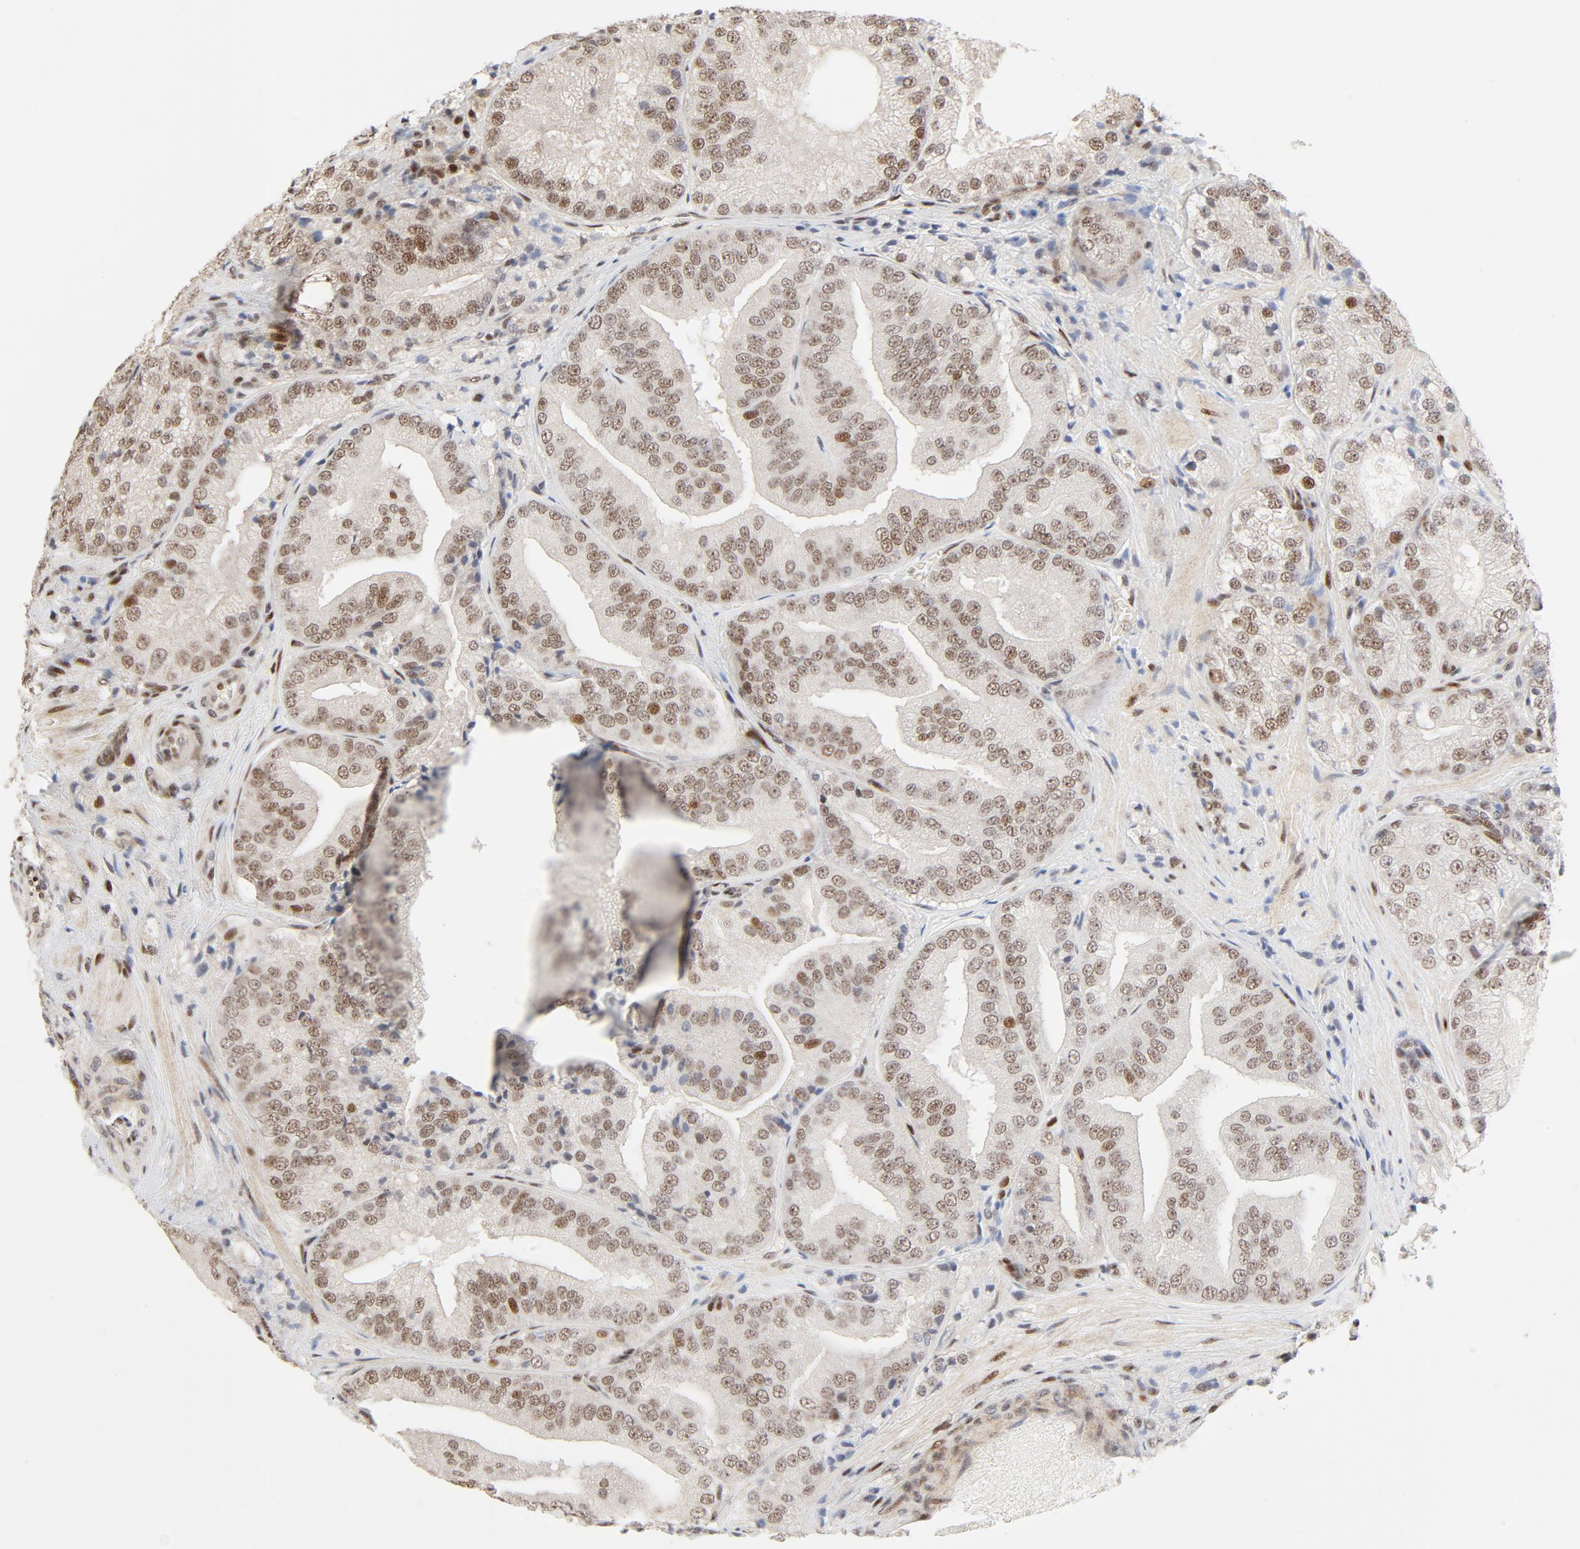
{"staining": {"intensity": "moderate", "quantity": ">75%", "location": "nuclear"}, "tissue": "prostate cancer", "cell_type": "Tumor cells", "image_type": "cancer", "snomed": [{"axis": "morphology", "description": "Adenocarcinoma, Low grade"}, {"axis": "topography", "description": "Prostate"}], "caption": "Protein expression analysis of prostate cancer (adenocarcinoma (low-grade)) reveals moderate nuclear staining in about >75% of tumor cells. (Brightfield microscopy of DAB IHC at high magnification).", "gene": "GTF2I", "patient": {"sex": "male", "age": 60}}